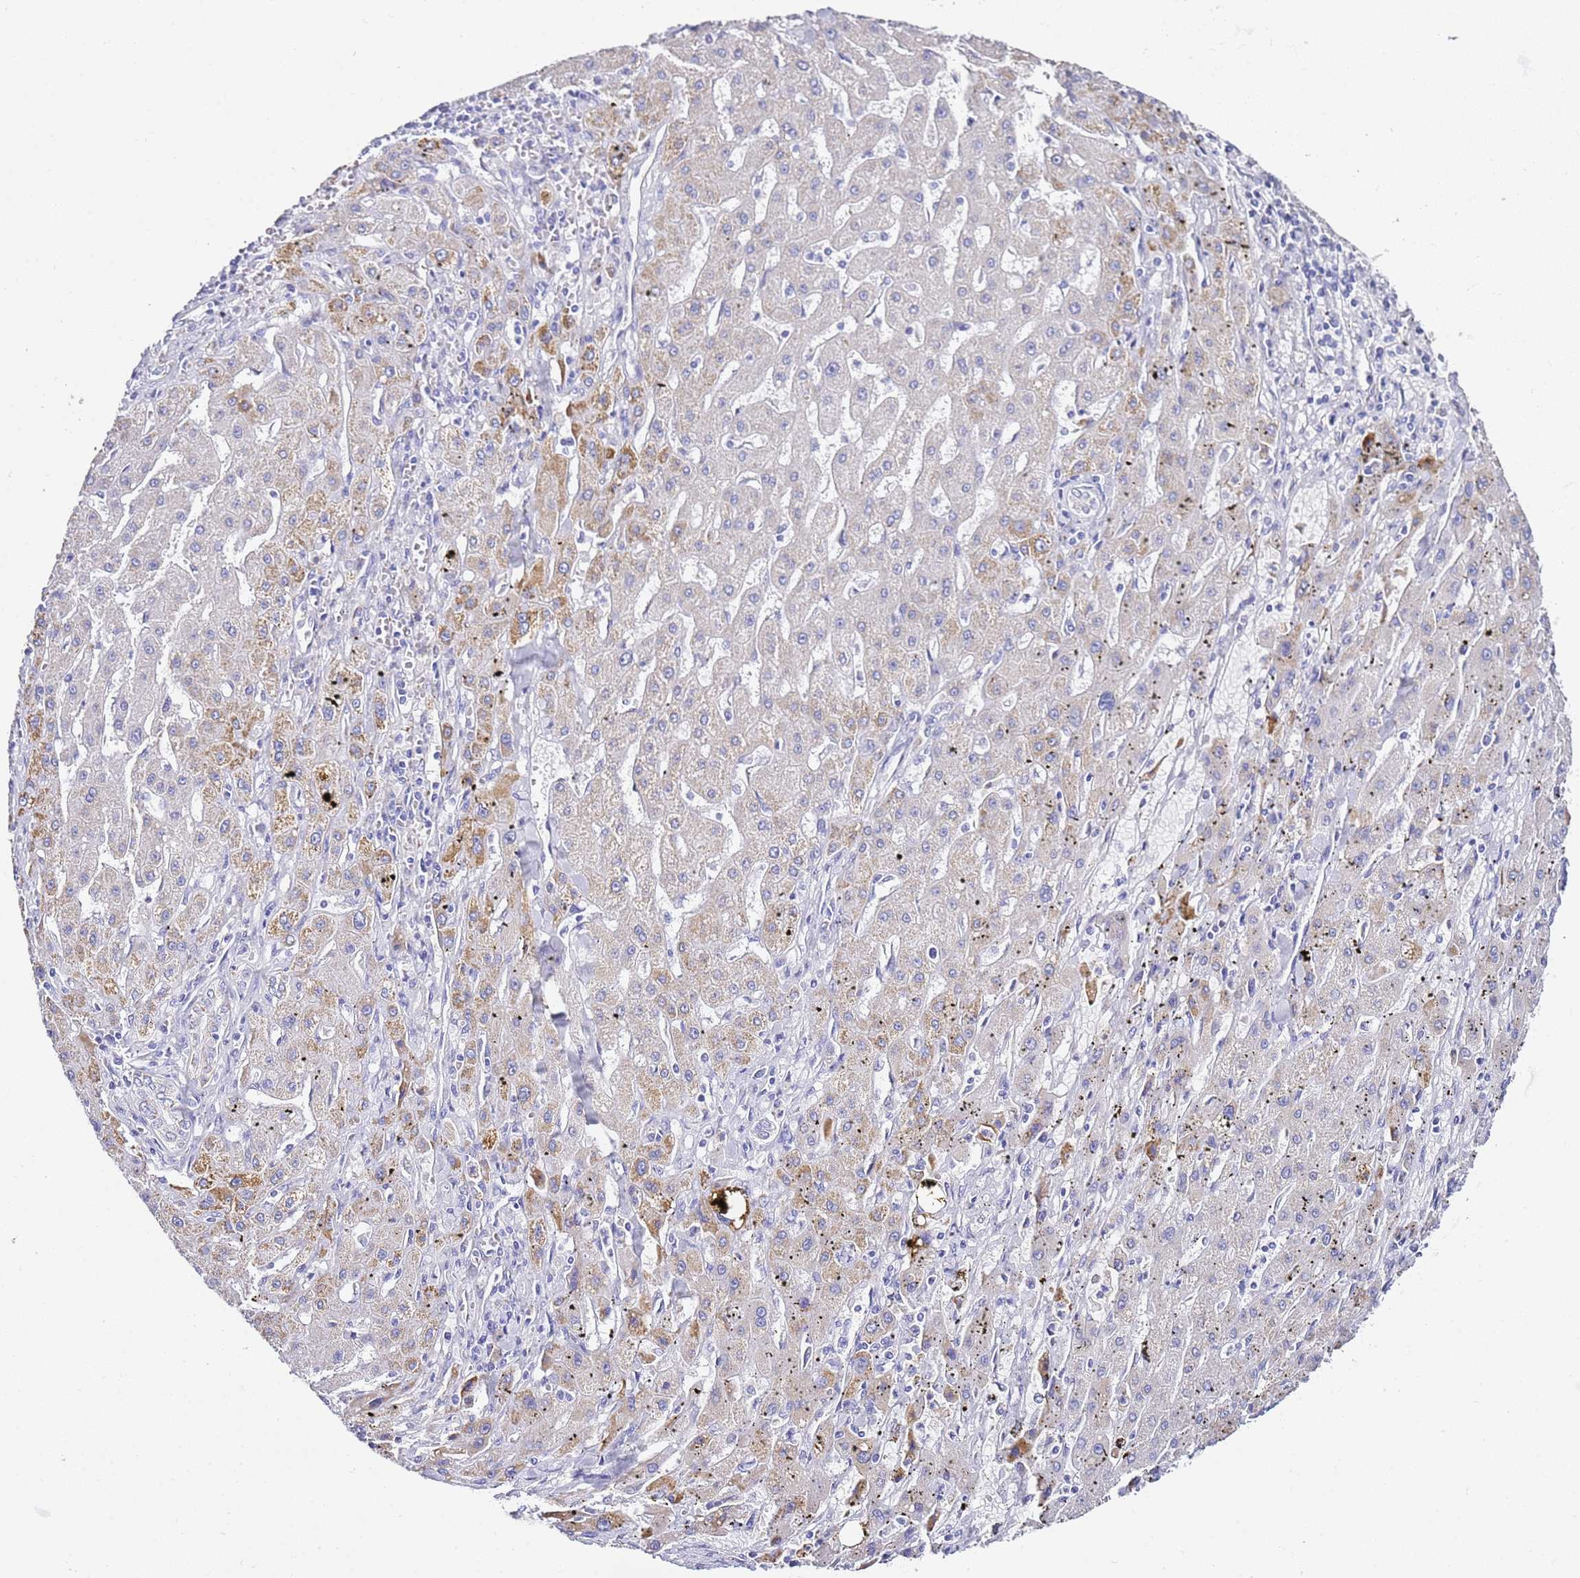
{"staining": {"intensity": "moderate", "quantity": "<25%", "location": "cytoplasmic/membranous"}, "tissue": "liver cancer", "cell_type": "Tumor cells", "image_type": "cancer", "snomed": [{"axis": "morphology", "description": "Carcinoma, Hepatocellular, NOS"}, {"axis": "topography", "description": "Liver"}], "caption": "Immunohistochemical staining of liver cancer displays low levels of moderate cytoplasmic/membranous protein staining in approximately <25% of tumor cells.", "gene": "PTBP2", "patient": {"sex": "male", "age": 72}}